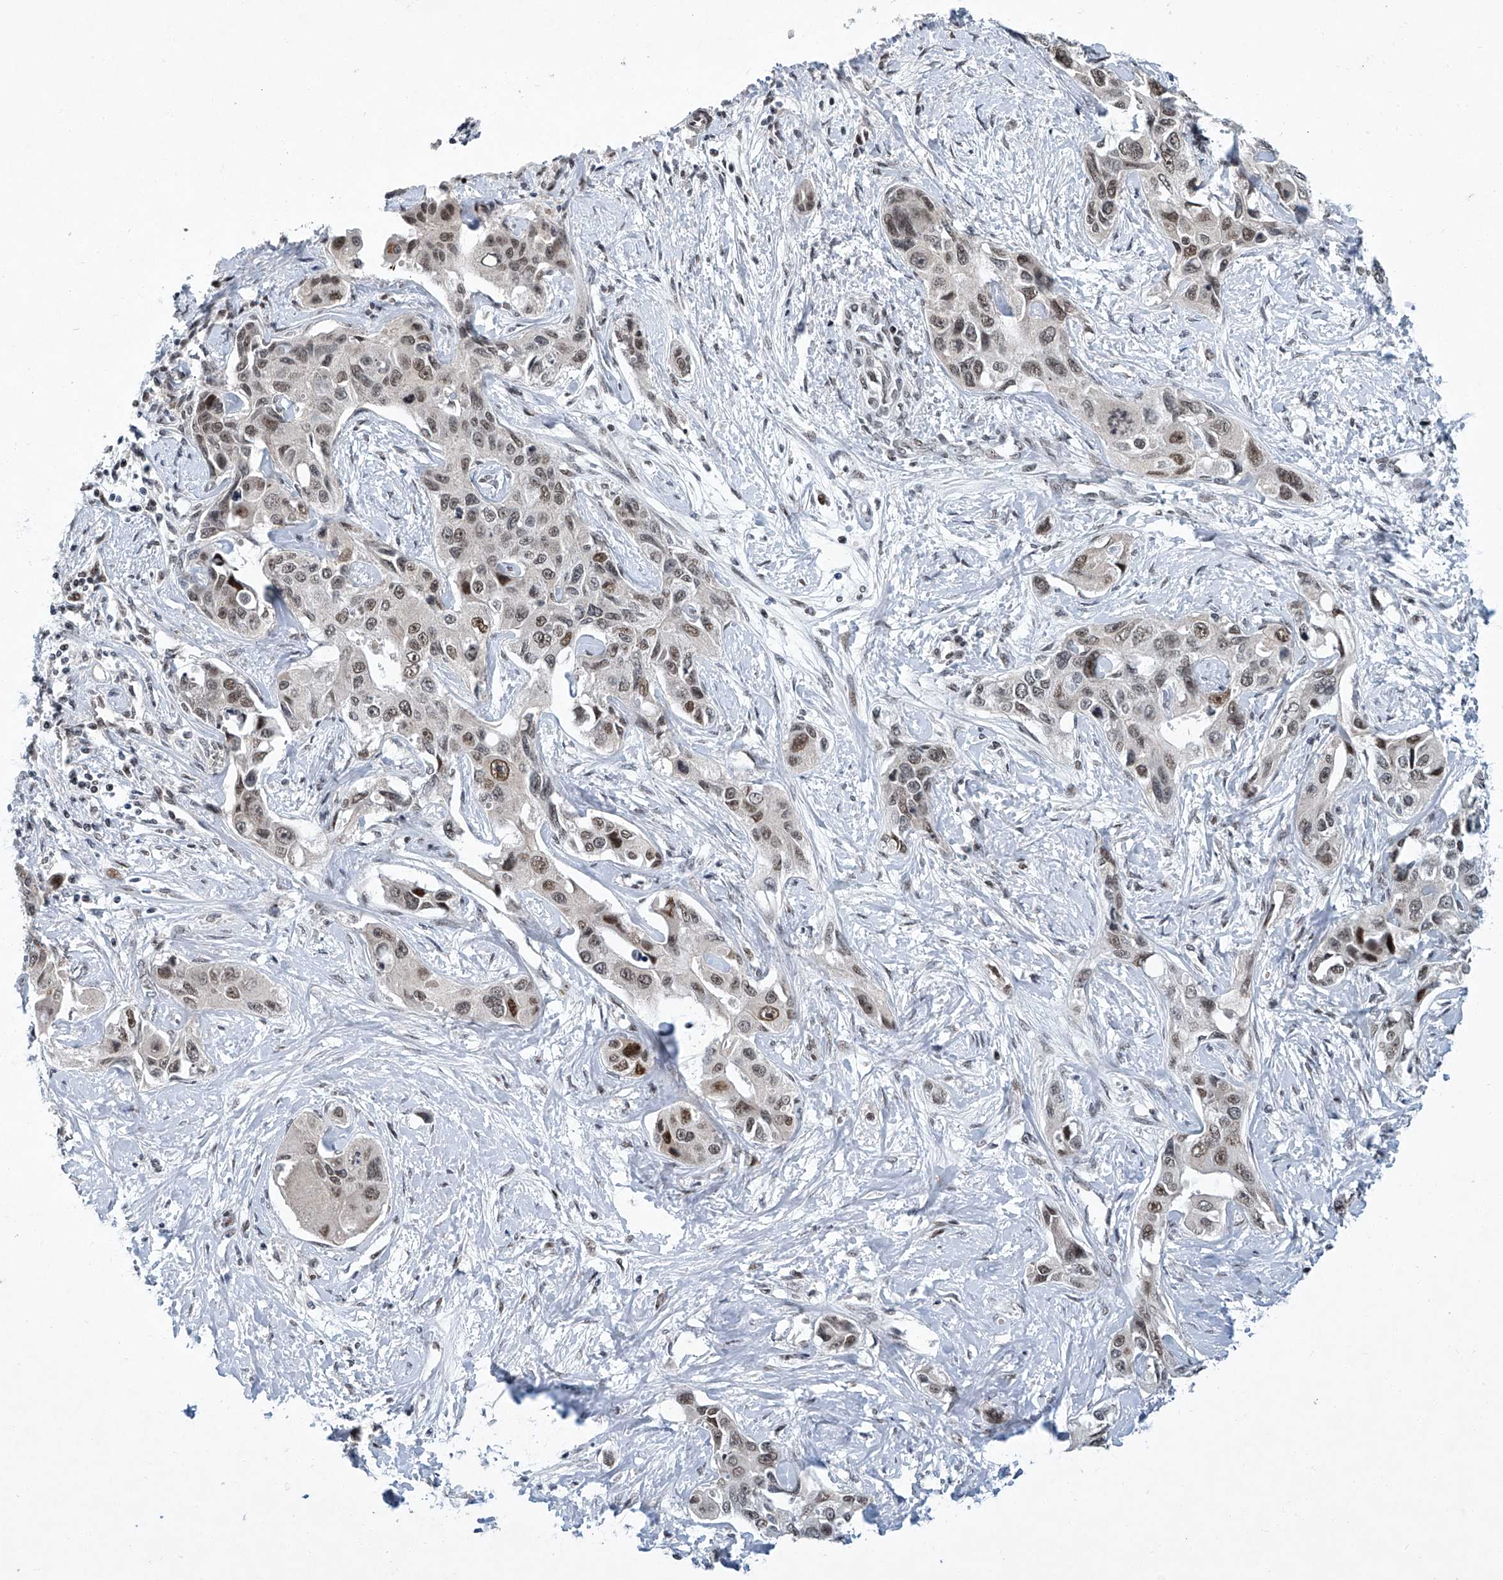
{"staining": {"intensity": "weak", "quantity": ">75%", "location": "nuclear"}, "tissue": "liver cancer", "cell_type": "Tumor cells", "image_type": "cancer", "snomed": [{"axis": "morphology", "description": "Cholangiocarcinoma"}, {"axis": "topography", "description": "Liver"}], "caption": "A photomicrograph of cholangiocarcinoma (liver) stained for a protein displays weak nuclear brown staining in tumor cells.", "gene": "TFDP1", "patient": {"sex": "male", "age": 59}}